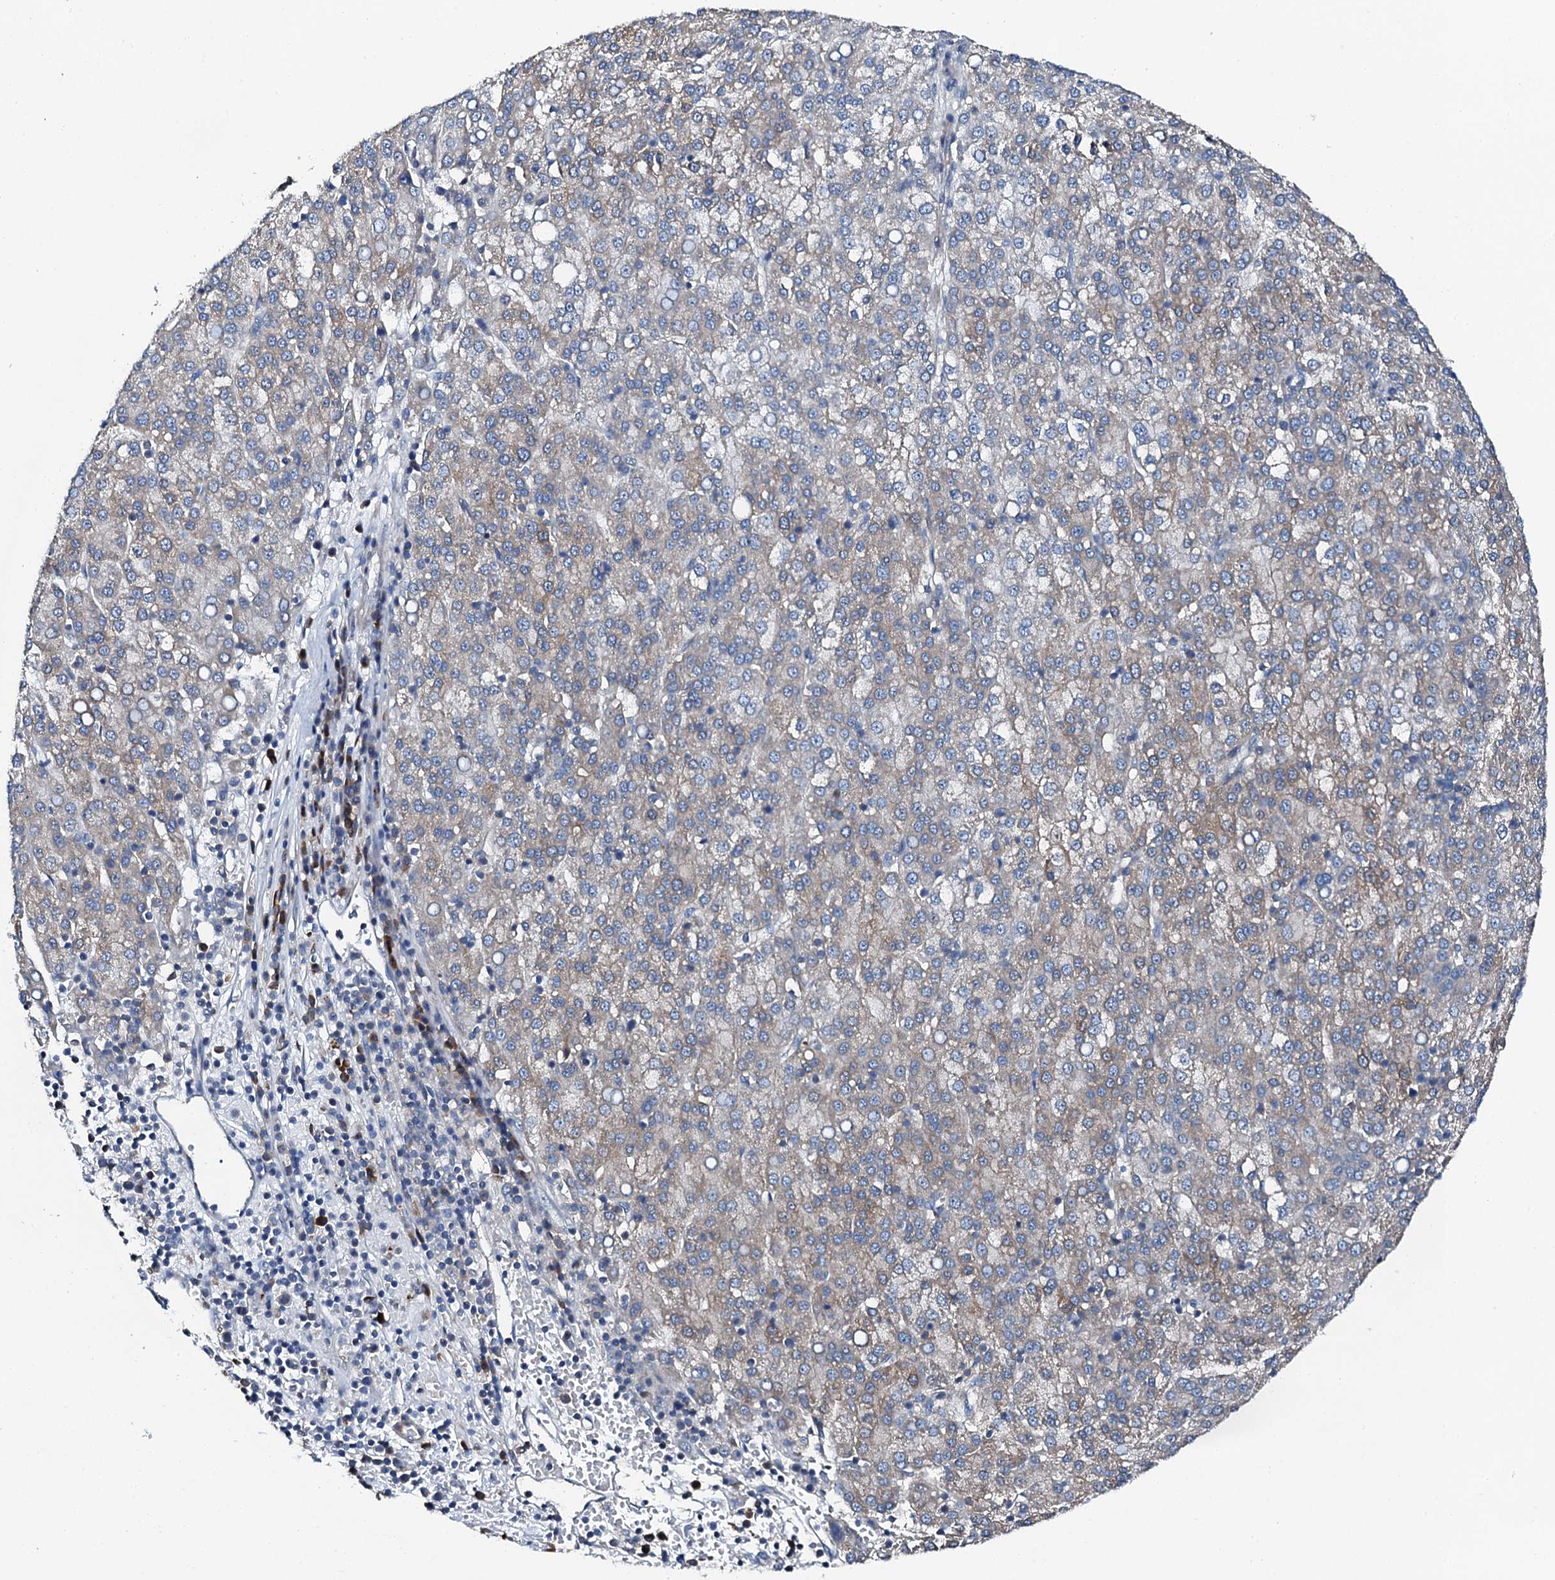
{"staining": {"intensity": "weak", "quantity": "<25%", "location": "cytoplasmic/membranous"}, "tissue": "liver cancer", "cell_type": "Tumor cells", "image_type": "cancer", "snomed": [{"axis": "morphology", "description": "Carcinoma, Hepatocellular, NOS"}, {"axis": "topography", "description": "Liver"}], "caption": "DAB (3,3'-diaminobenzidine) immunohistochemical staining of liver hepatocellular carcinoma exhibits no significant expression in tumor cells.", "gene": "GFOD2", "patient": {"sex": "female", "age": 58}}